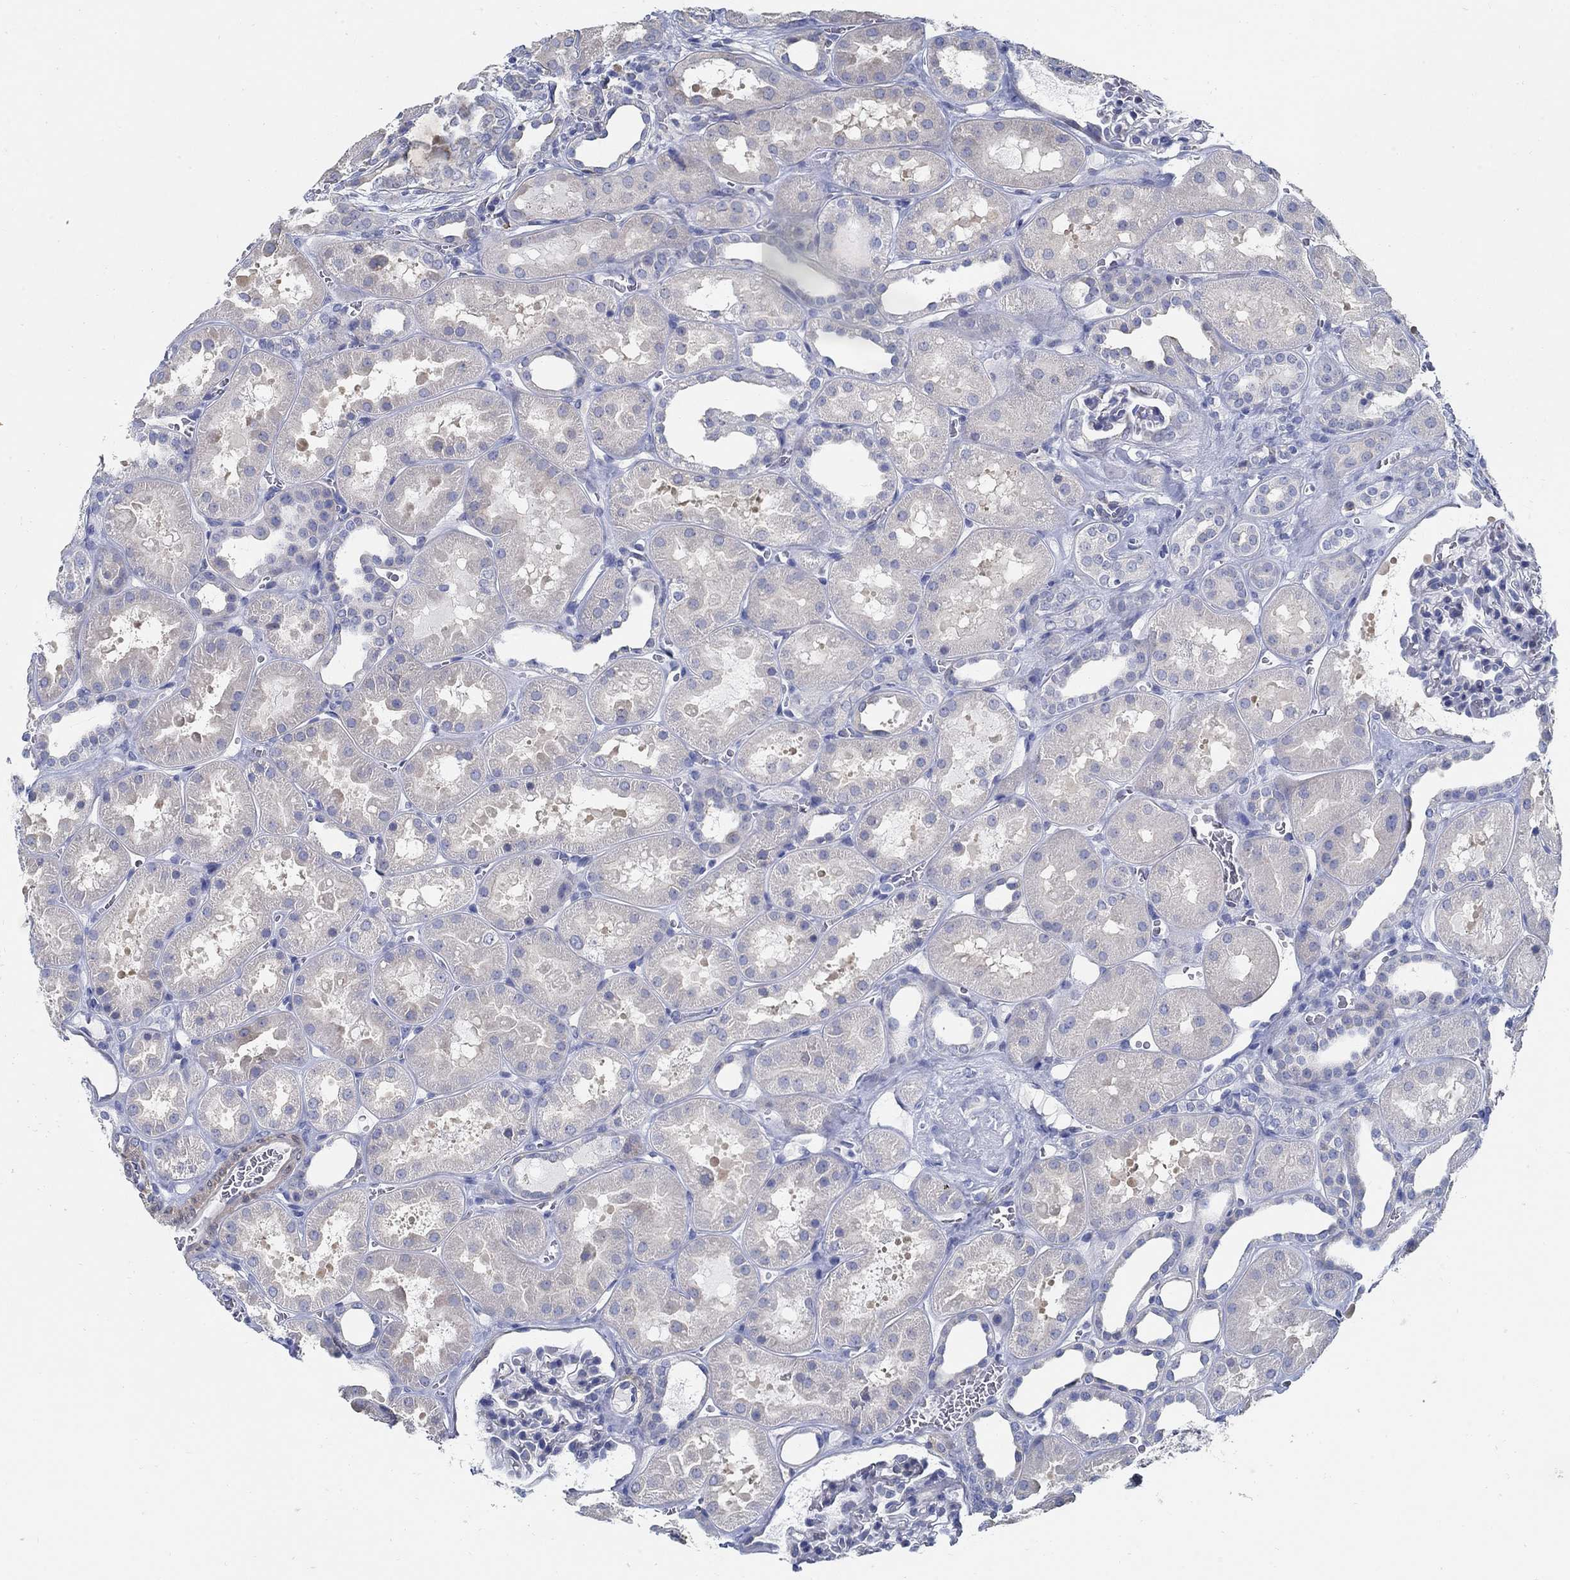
{"staining": {"intensity": "negative", "quantity": "none", "location": "none"}, "tissue": "kidney", "cell_type": "Cells in glomeruli", "image_type": "normal", "snomed": [{"axis": "morphology", "description": "Normal tissue, NOS"}, {"axis": "topography", "description": "Kidney"}], "caption": "DAB (3,3'-diaminobenzidine) immunohistochemical staining of normal kidney shows no significant staining in cells in glomeruli.", "gene": "C15orf39", "patient": {"sex": "female", "age": 41}}